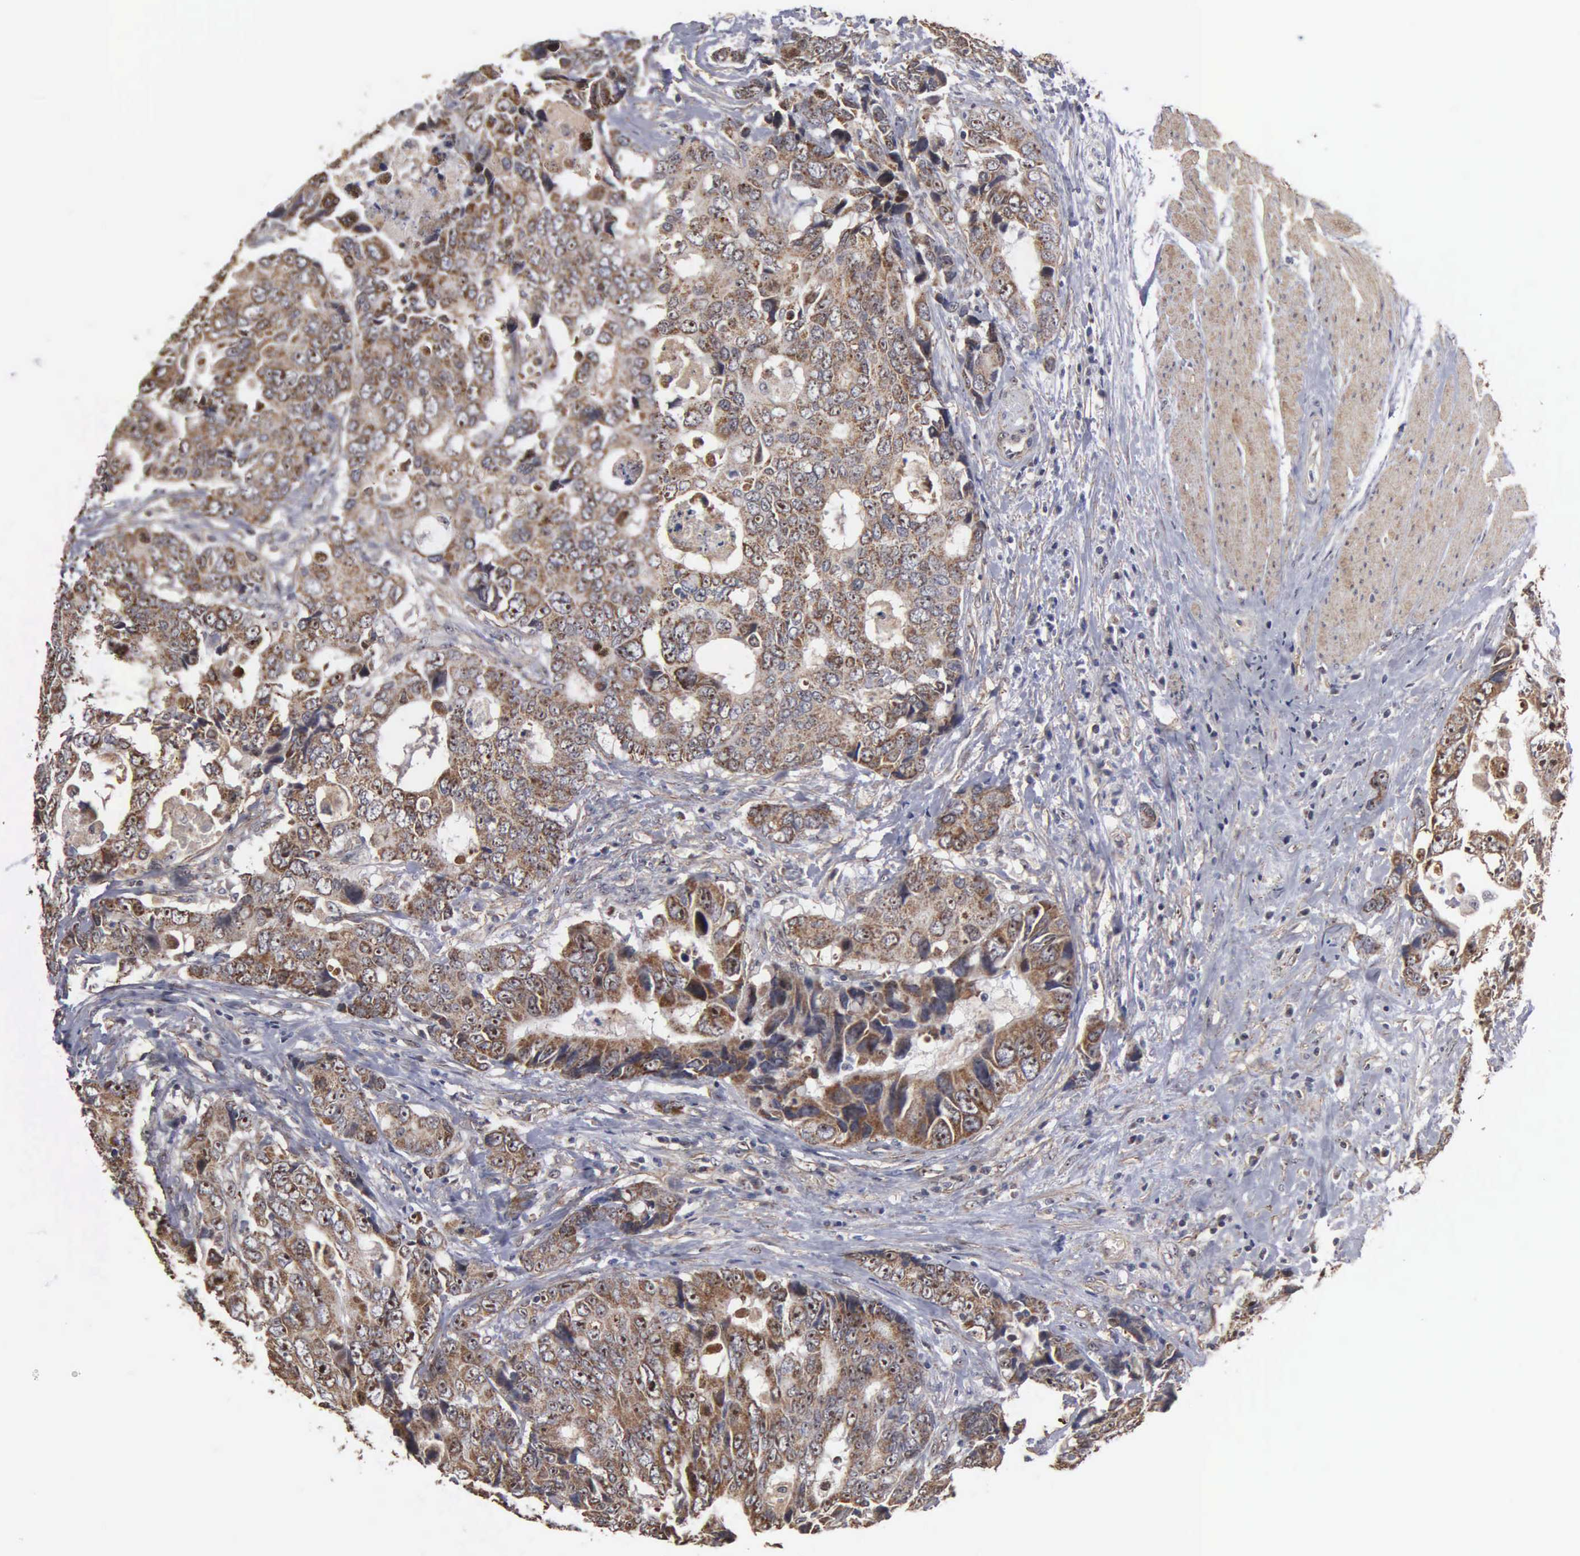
{"staining": {"intensity": "moderate", "quantity": ">75%", "location": "cytoplasmic/membranous,nuclear"}, "tissue": "colorectal cancer", "cell_type": "Tumor cells", "image_type": "cancer", "snomed": [{"axis": "morphology", "description": "Adenocarcinoma, NOS"}, {"axis": "topography", "description": "Rectum"}], "caption": "DAB (3,3'-diaminobenzidine) immunohistochemical staining of colorectal cancer (adenocarcinoma) reveals moderate cytoplasmic/membranous and nuclear protein expression in about >75% of tumor cells.", "gene": "NGDN", "patient": {"sex": "female", "age": 67}}